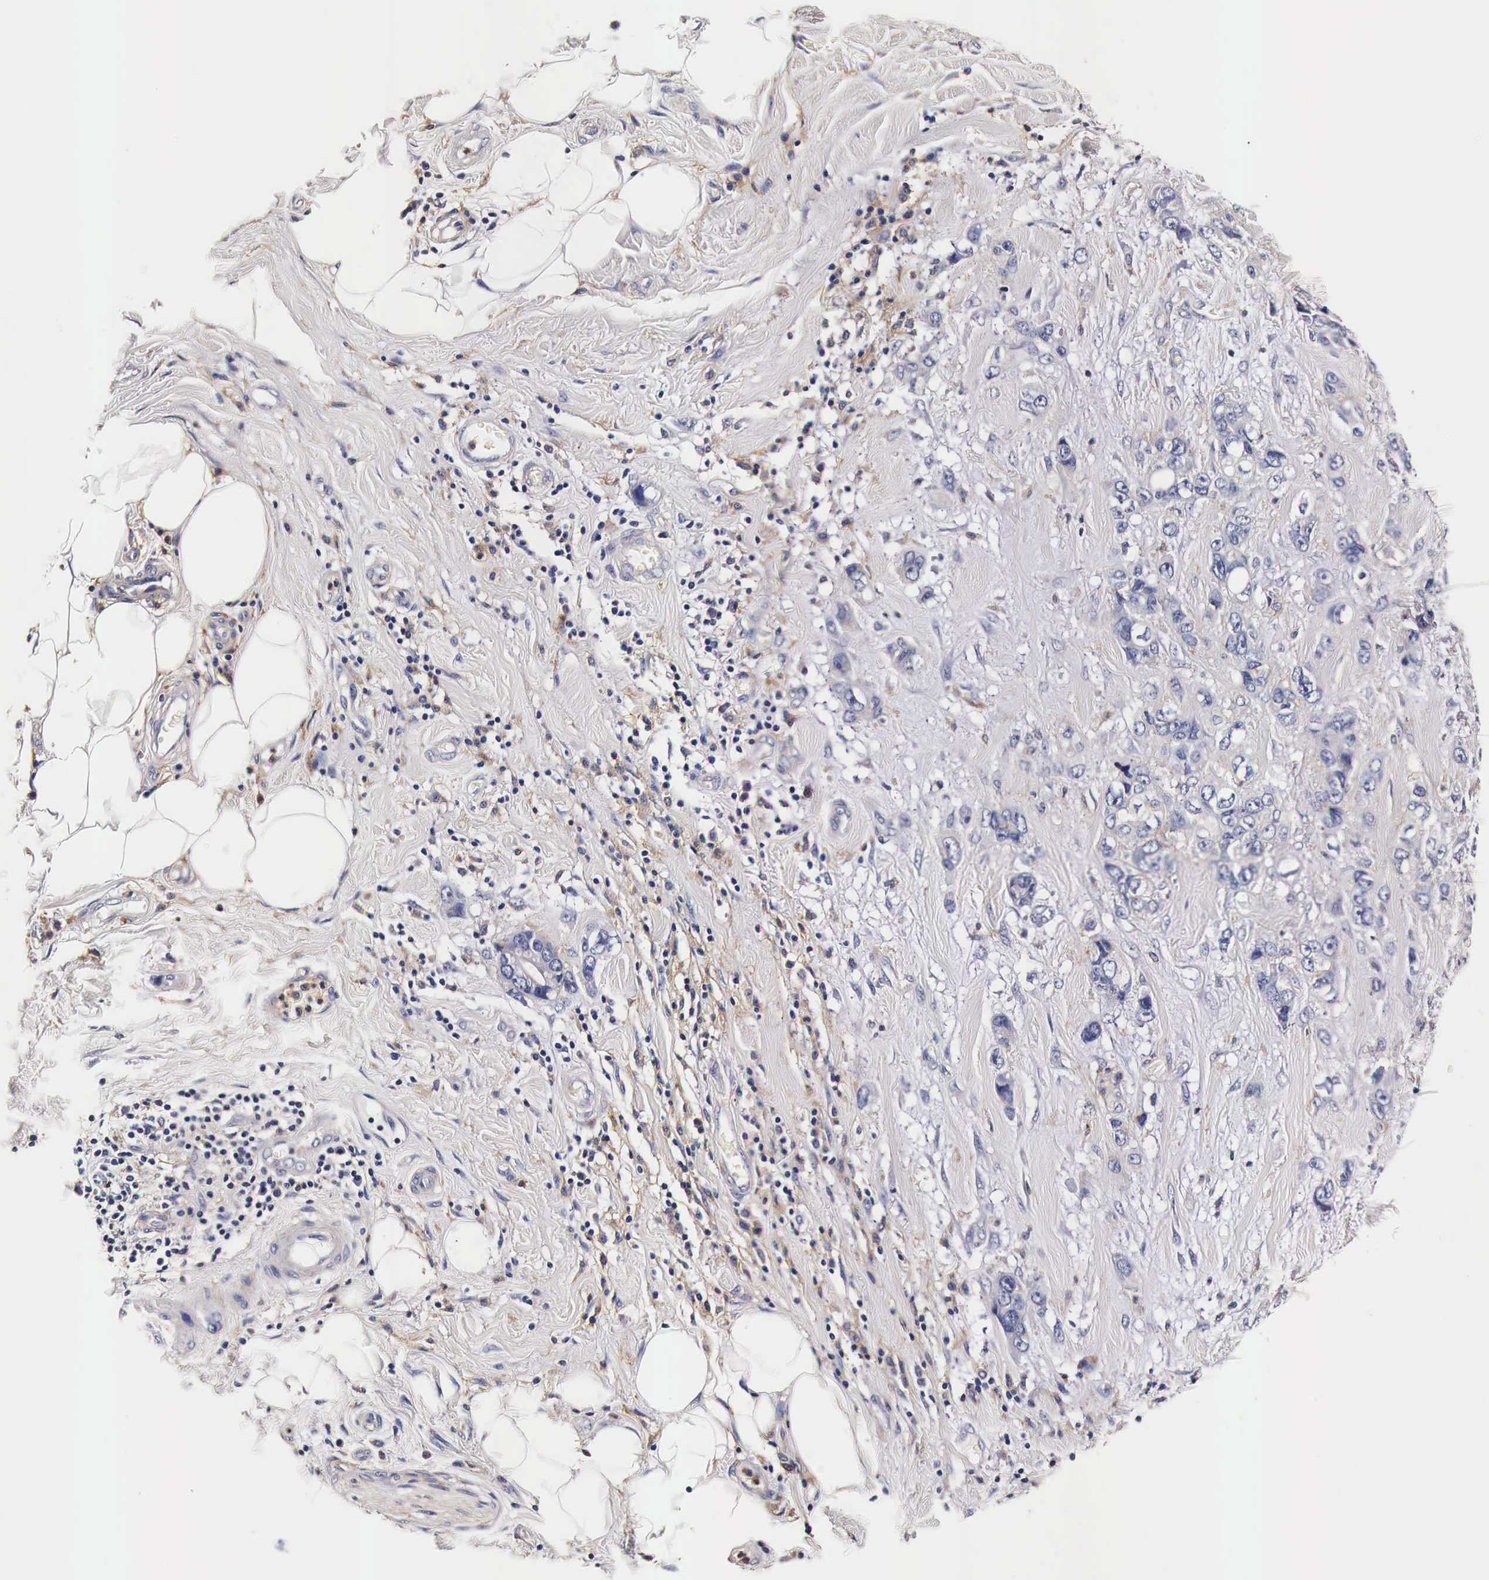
{"staining": {"intensity": "negative", "quantity": "none", "location": "none"}, "tissue": "stomach cancer", "cell_type": "Tumor cells", "image_type": "cancer", "snomed": [{"axis": "morphology", "description": "Adenocarcinoma, NOS"}, {"axis": "topography", "description": "Stomach, upper"}], "caption": "This is an IHC histopathology image of adenocarcinoma (stomach). There is no positivity in tumor cells.", "gene": "RP2", "patient": {"sex": "male", "age": 47}}